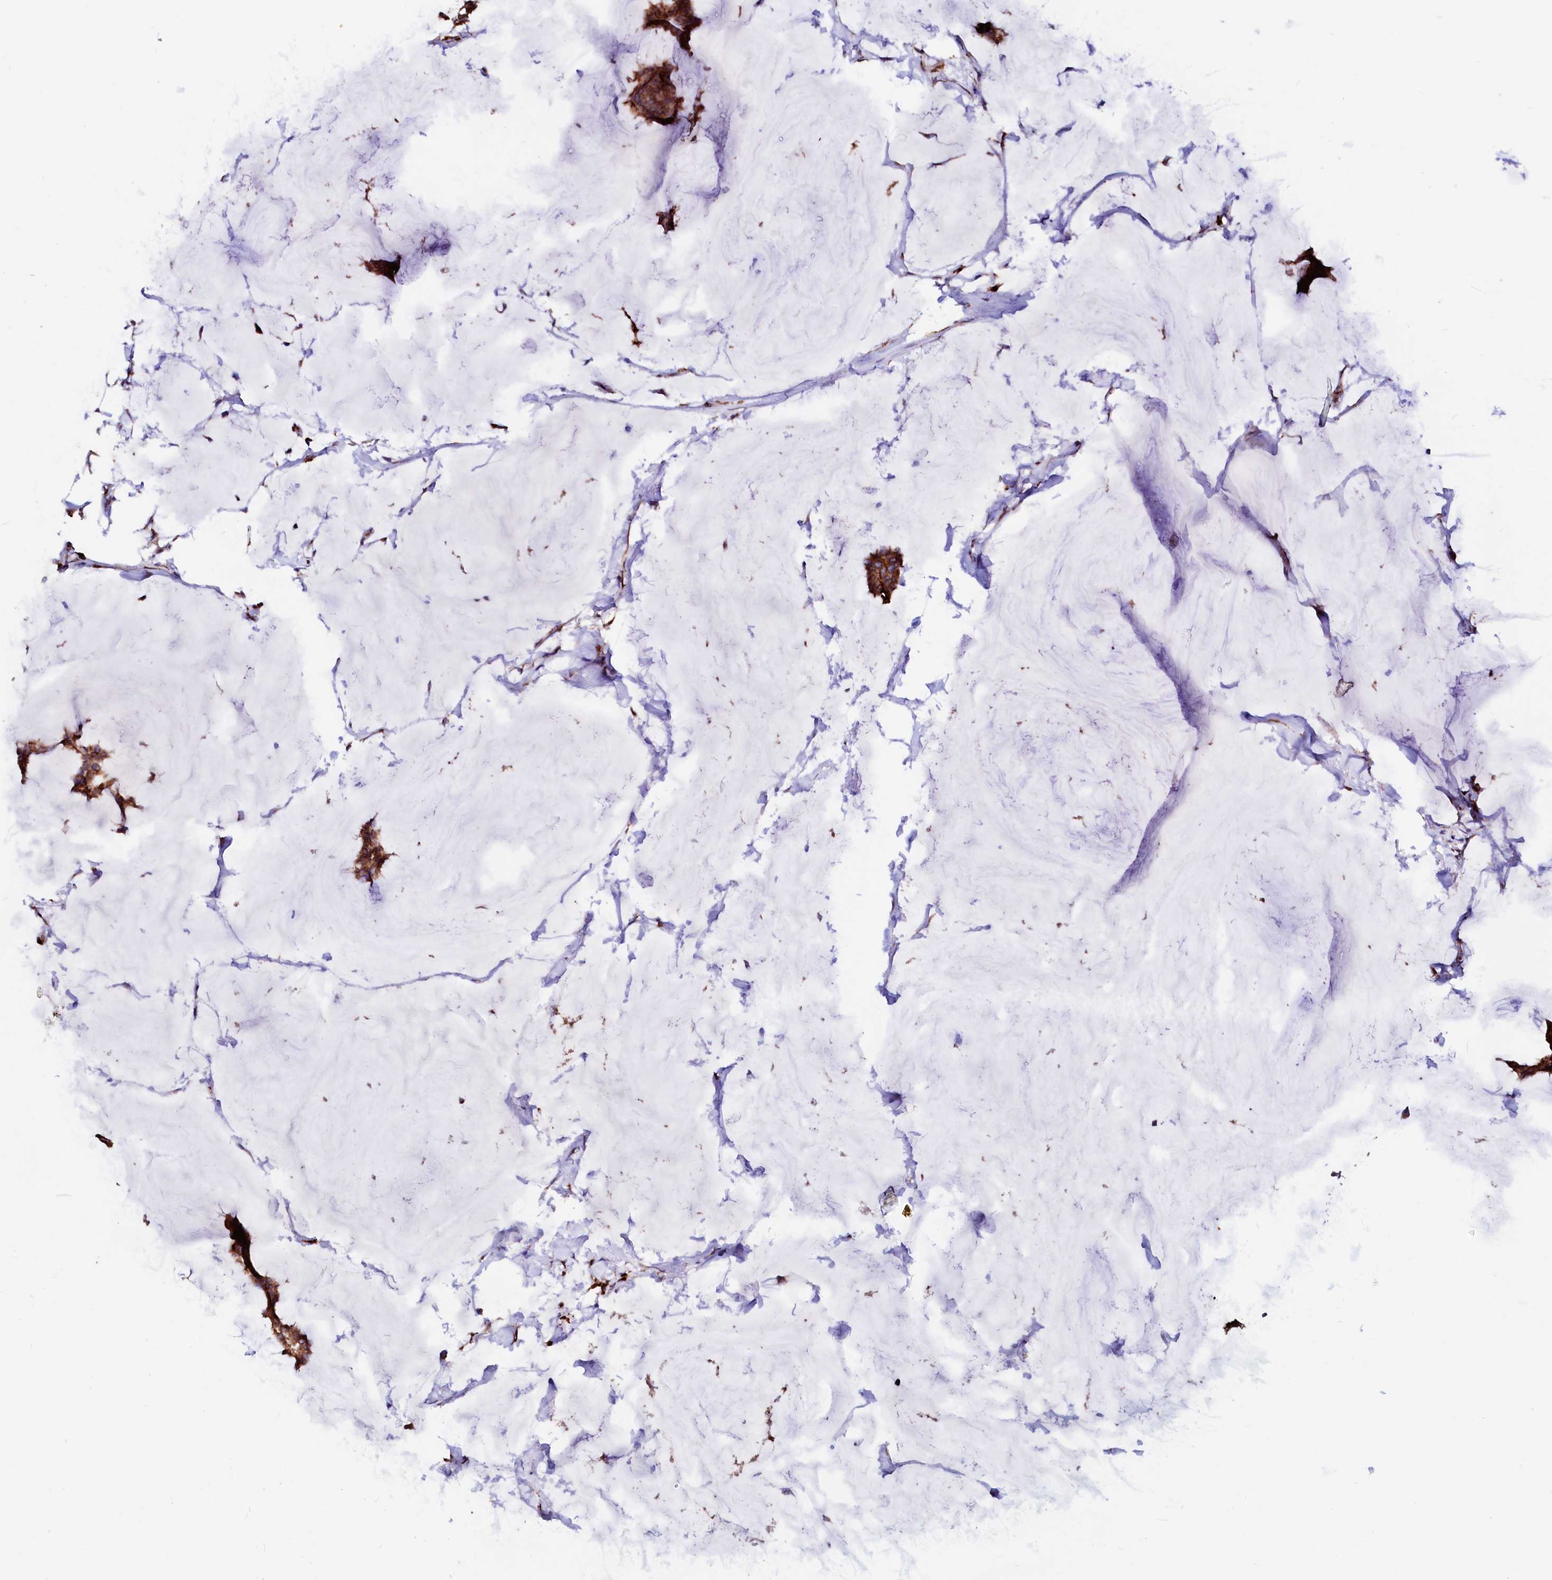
{"staining": {"intensity": "strong", "quantity": ">75%", "location": "cytoplasmic/membranous"}, "tissue": "breast cancer", "cell_type": "Tumor cells", "image_type": "cancer", "snomed": [{"axis": "morphology", "description": "Duct carcinoma"}, {"axis": "topography", "description": "Breast"}], "caption": "Intraductal carcinoma (breast) tissue shows strong cytoplasmic/membranous positivity in about >75% of tumor cells", "gene": "LMAN1", "patient": {"sex": "female", "age": 93}}